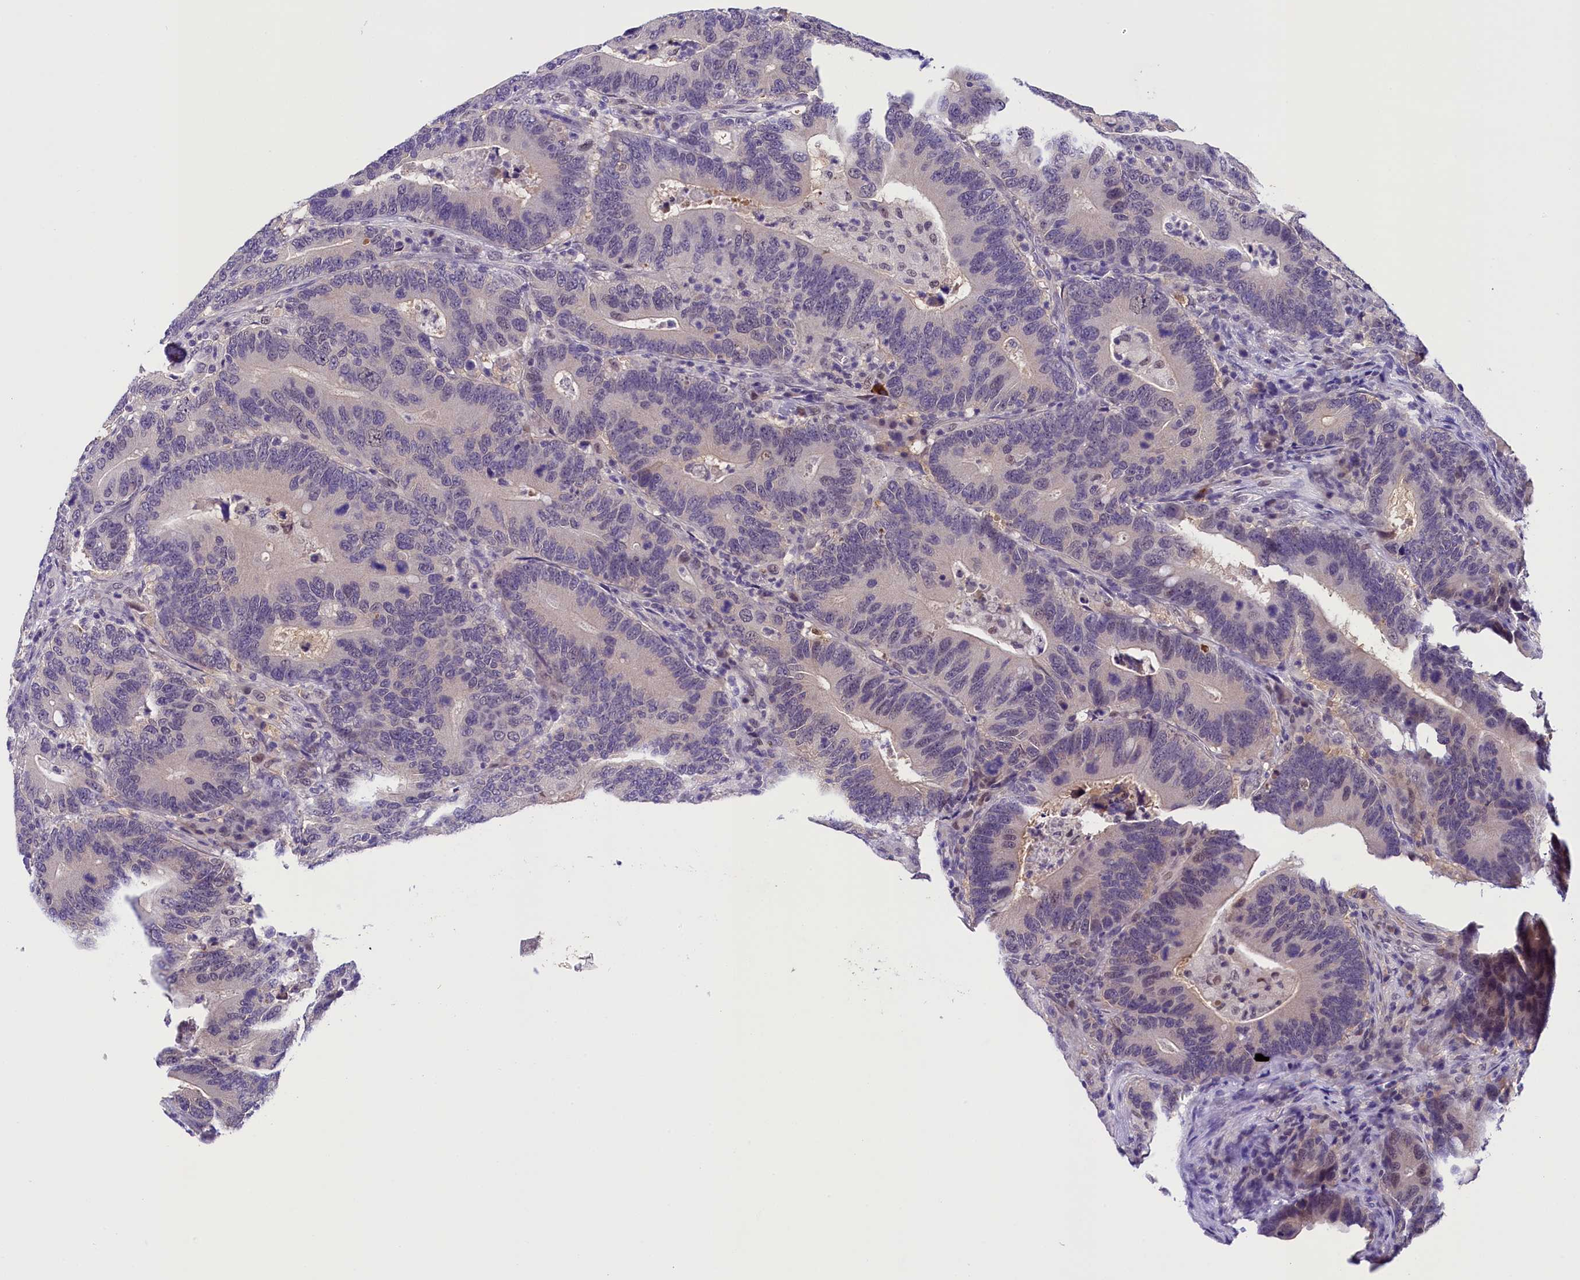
{"staining": {"intensity": "weak", "quantity": "<25%", "location": "cytoplasmic/membranous,nuclear"}, "tissue": "colorectal cancer", "cell_type": "Tumor cells", "image_type": "cancer", "snomed": [{"axis": "morphology", "description": "Adenocarcinoma, NOS"}, {"axis": "topography", "description": "Colon"}], "caption": "Immunohistochemical staining of colorectal adenocarcinoma displays no significant positivity in tumor cells.", "gene": "IQCN", "patient": {"sex": "female", "age": 66}}